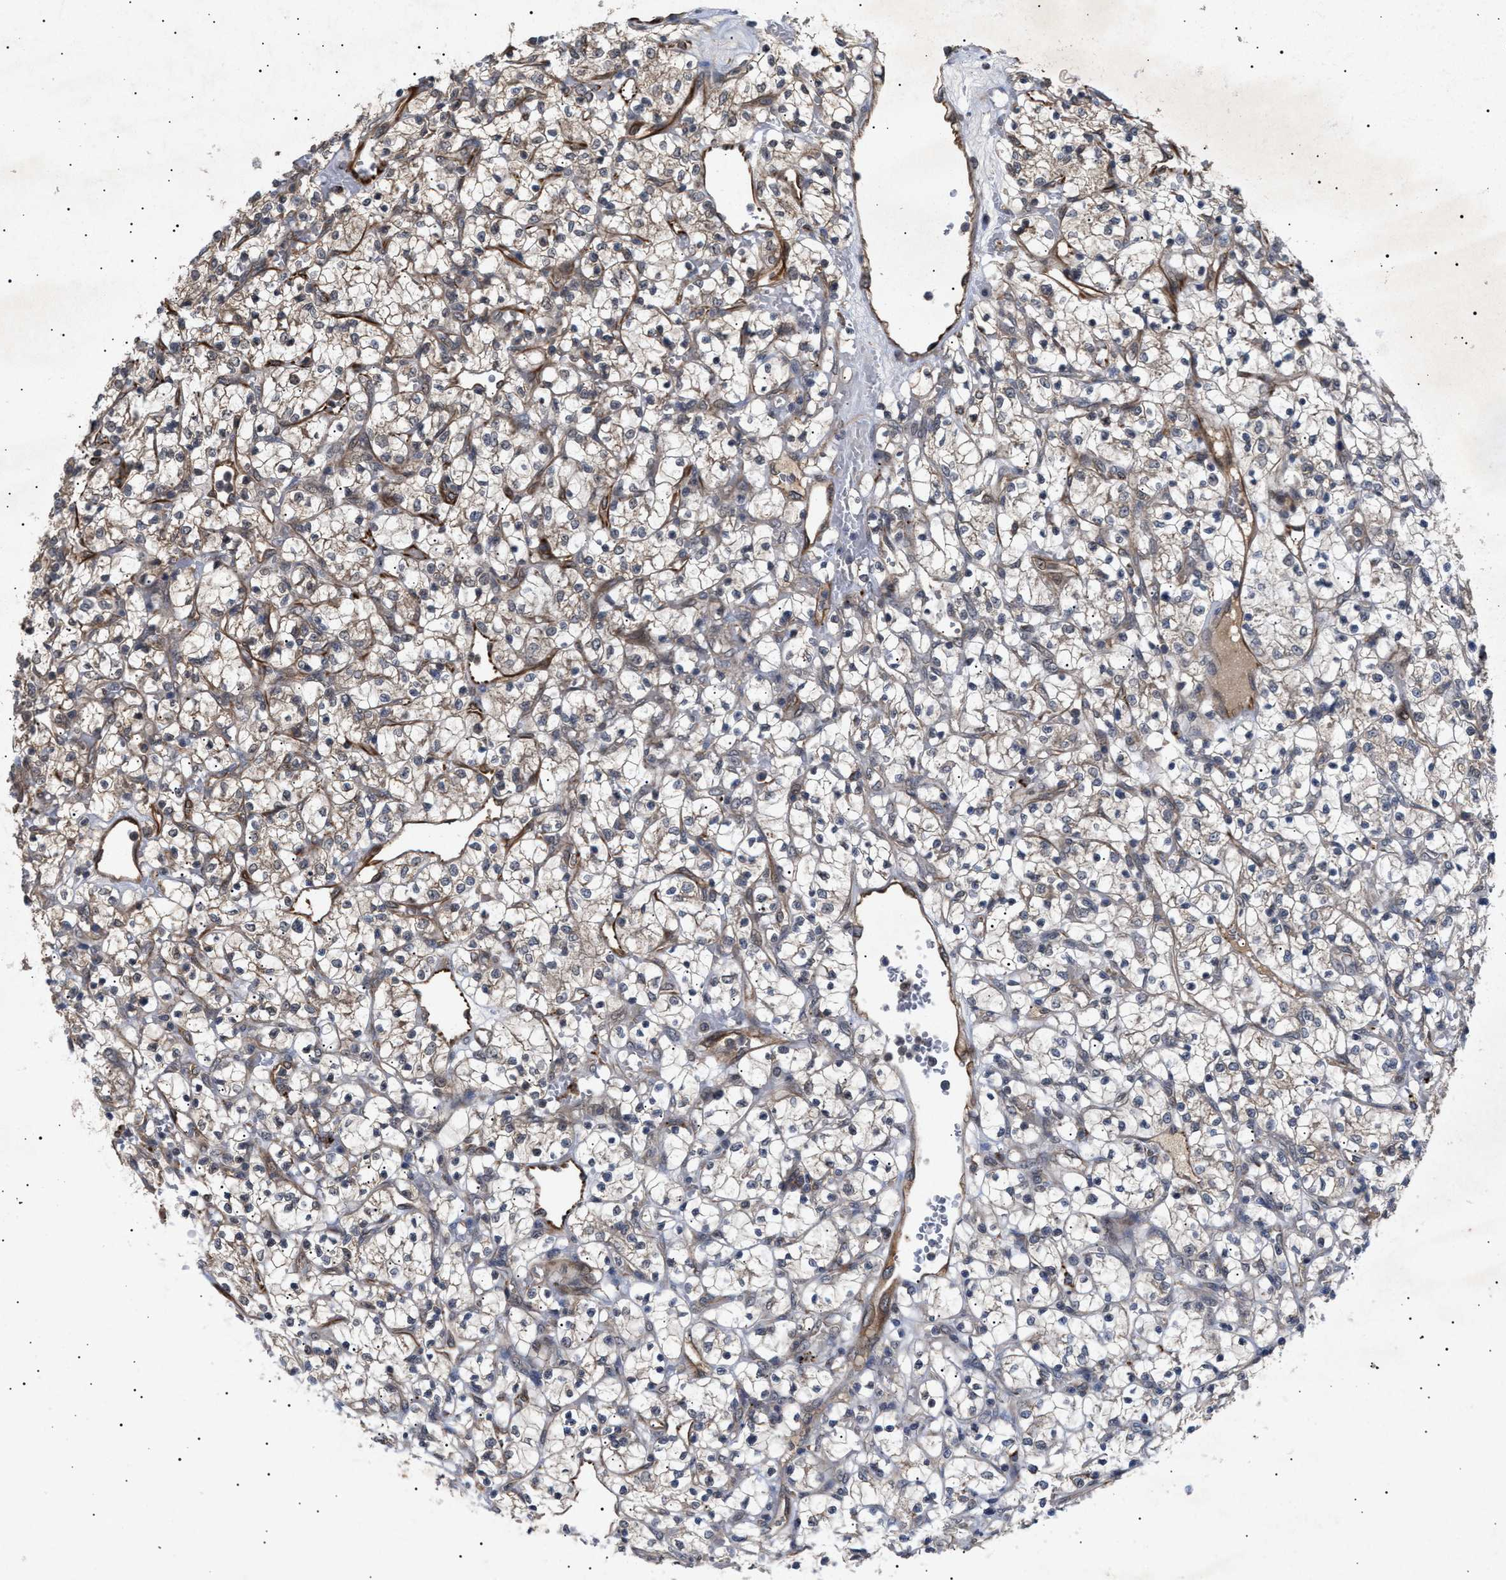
{"staining": {"intensity": "moderate", "quantity": "<25%", "location": "cytoplasmic/membranous"}, "tissue": "renal cancer", "cell_type": "Tumor cells", "image_type": "cancer", "snomed": [{"axis": "morphology", "description": "Adenocarcinoma, NOS"}, {"axis": "topography", "description": "Kidney"}], "caption": "Moderate cytoplasmic/membranous staining is identified in about <25% of tumor cells in renal adenocarcinoma.", "gene": "SIRT5", "patient": {"sex": "female", "age": 69}}